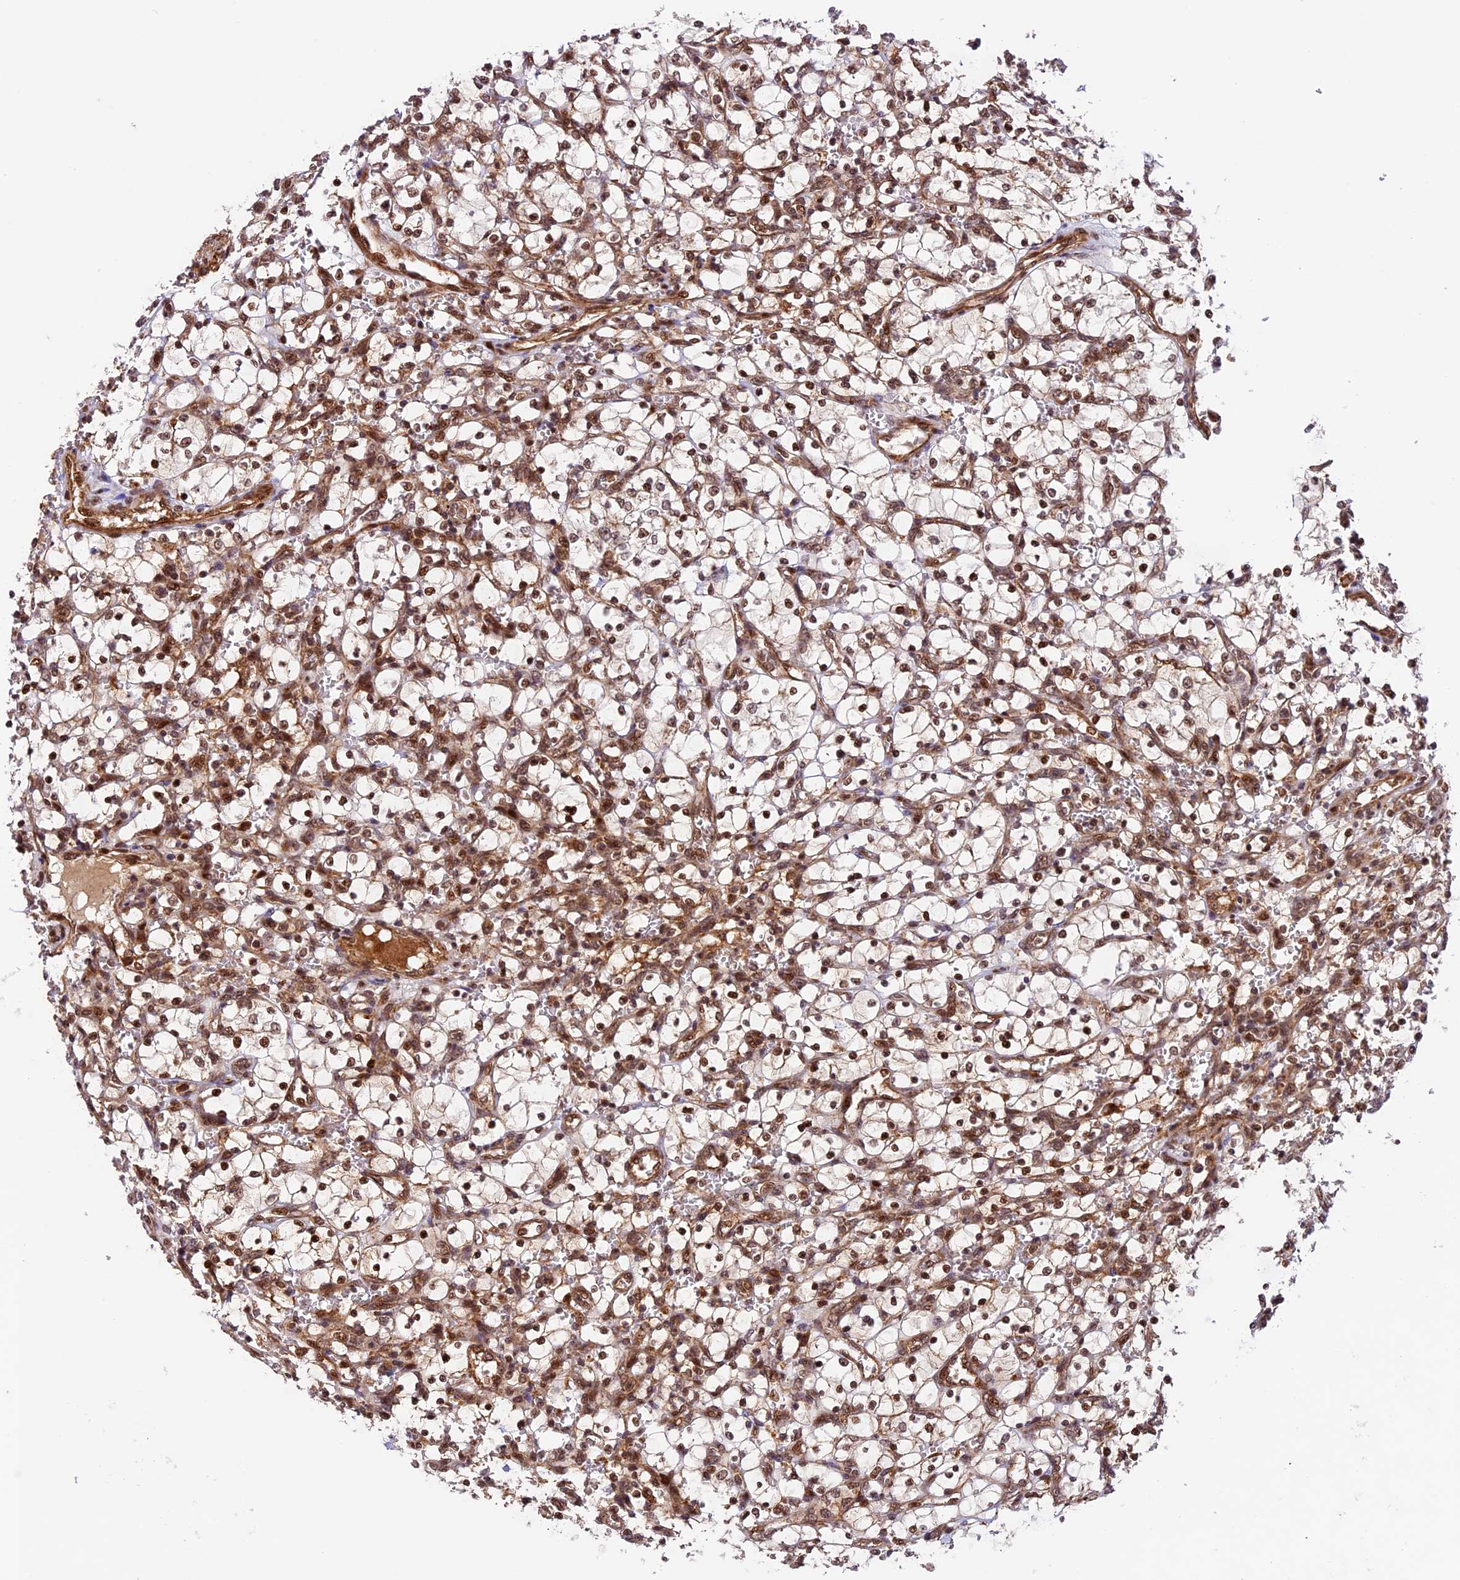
{"staining": {"intensity": "moderate", "quantity": ">75%", "location": "nuclear"}, "tissue": "renal cancer", "cell_type": "Tumor cells", "image_type": "cancer", "snomed": [{"axis": "morphology", "description": "Adenocarcinoma, NOS"}, {"axis": "topography", "description": "Kidney"}], "caption": "Immunohistochemical staining of renal adenocarcinoma reveals medium levels of moderate nuclear staining in about >75% of tumor cells. (Stains: DAB (3,3'-diaminobenzidine) in brown, nuclei in blue, Microscopy: brightfield microscopy at high magnification).", "gene": "DHX38", "patient": {"sex": "female", "age": 69}}